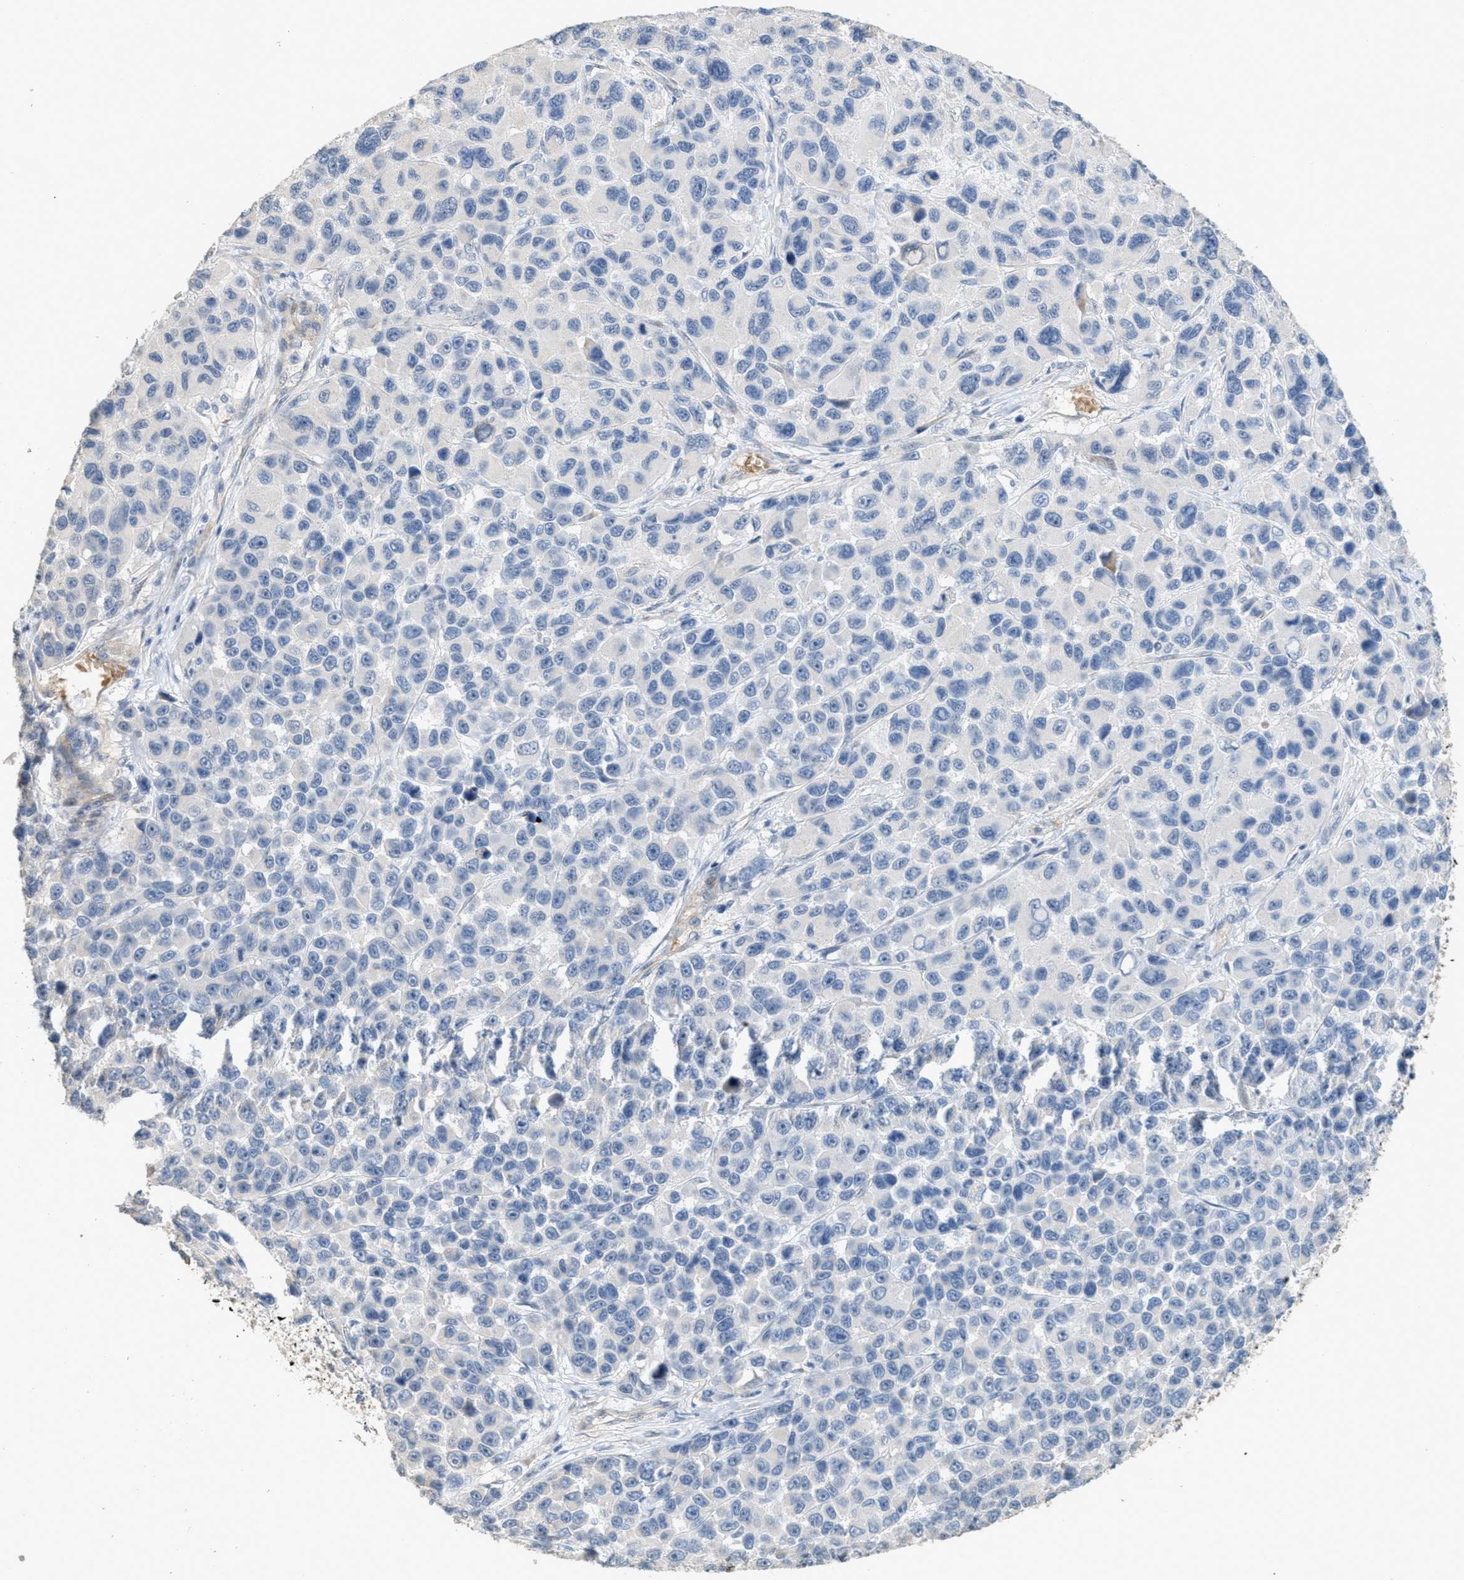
{"staining": {"intensity": "negative", "quantity": "none", "location": "none"}, "tissue": "melanoma", "cell_type": "Tumor cells", "image_type": "cancer", "snomed": [{"axis": "morphology", "description": "Malignant melanoma, NOS"}, {"axis": "topography", "description": "Skin"}], "caption": "There is no significant staining in tumor cells of melanoma.", "gene": "MRS2", "patient": {"sex": "male", "age": 53}}